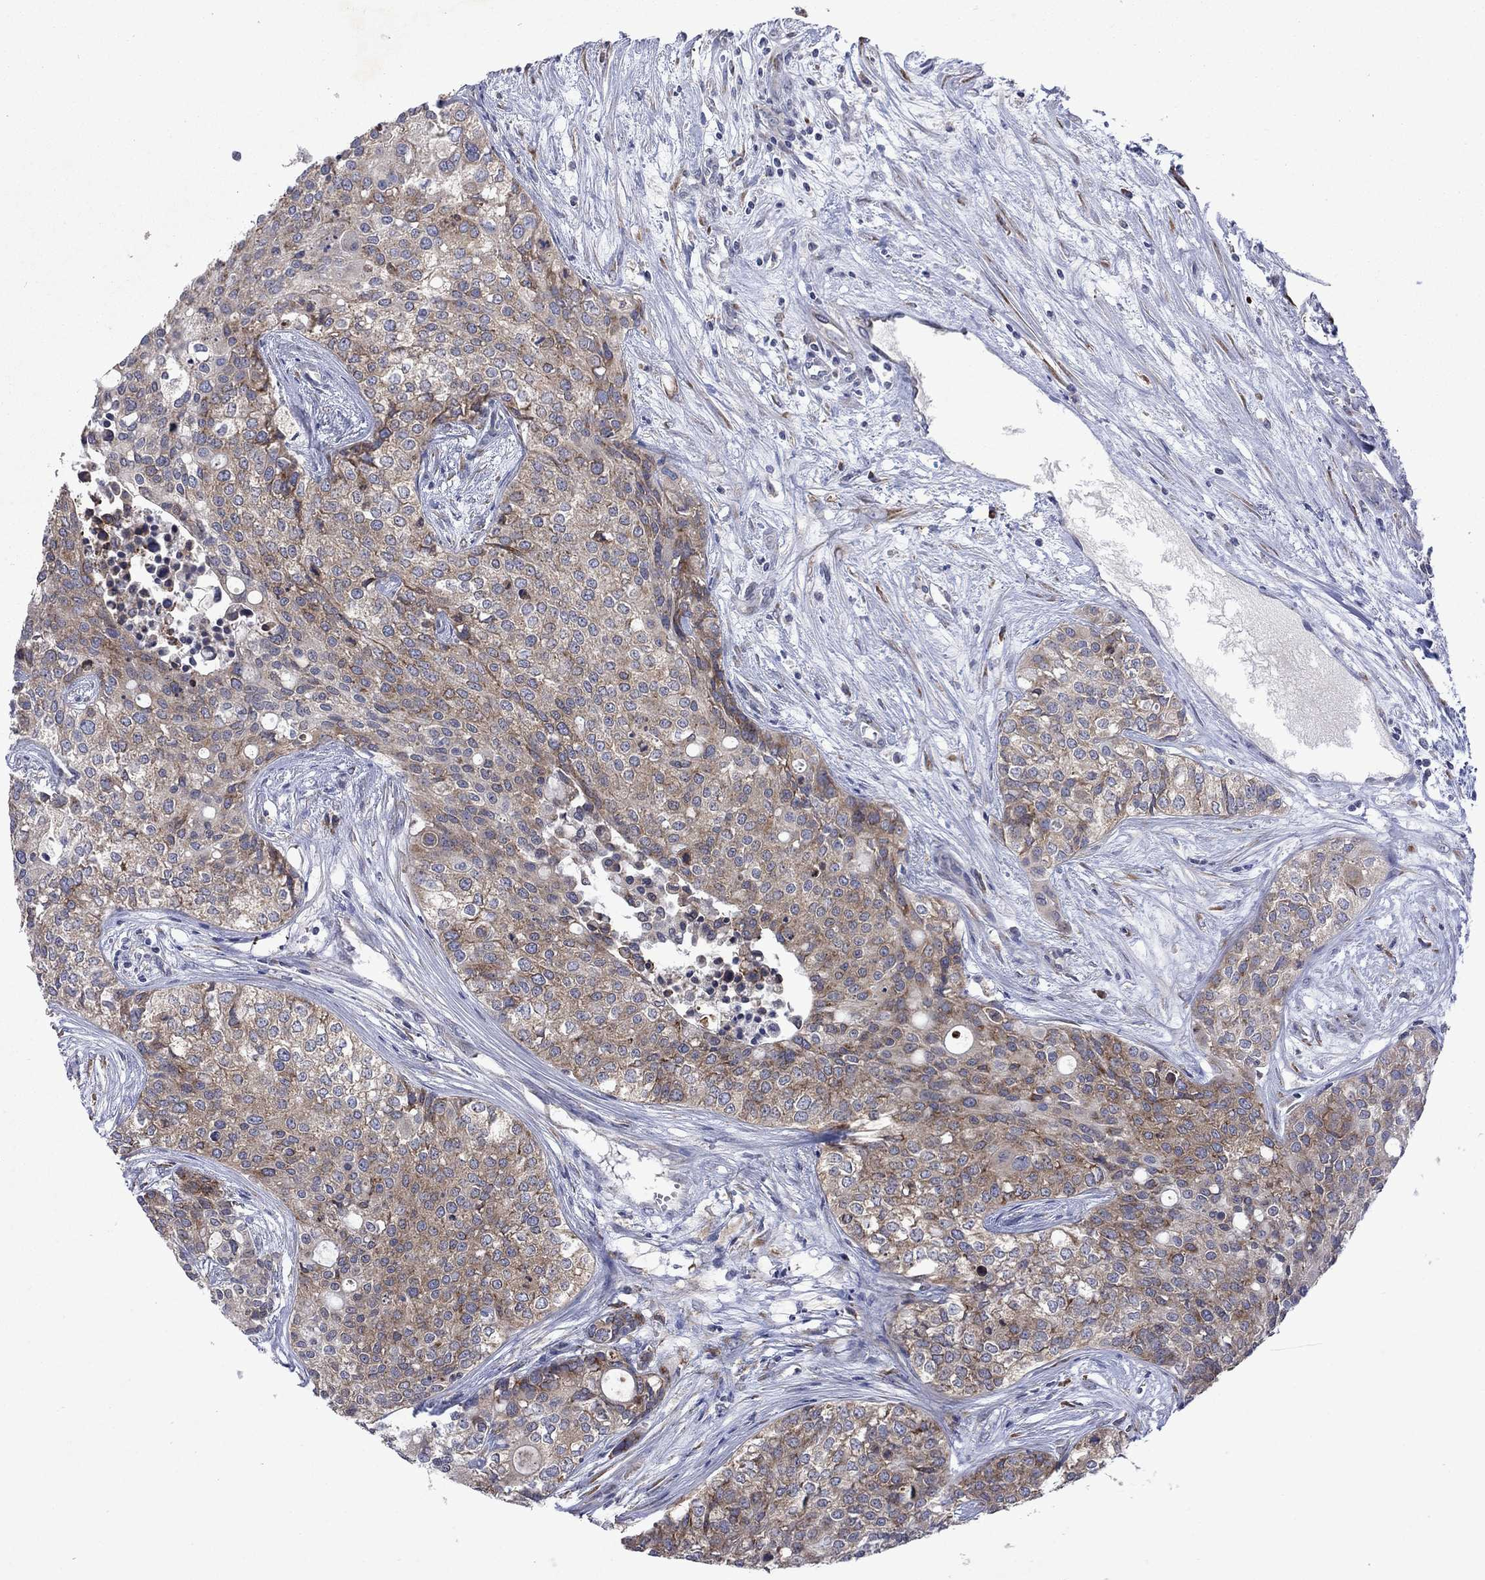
{"staining": {"intensity": "moderate", "quantity": ">75%", "location": "cytoplasmic/membranous"}, "tissue": "carcinoid", "cell_type": "Tumor cells", "image_type": "cancer", "snomed": [{"axis": "morphology", "description": "Carcinoid, malignant, NOS"}, {"axis": "topography", "description": "Colon"}], "caption": "Immunohistochemistry (IHC) staining of carcinoid, which exhibits medium levels of moderate cytoplasmic/membranous positivity in about >75% of tumor cells indicating moderate cytoplasmic/membranous protein expression. The staining was performed using DAB (brown) for protein detection and nuclei were counterstained in hematoxylin (blue).", "gene": "TMEM97", "patient": {"sex": "male", "age": 81}}